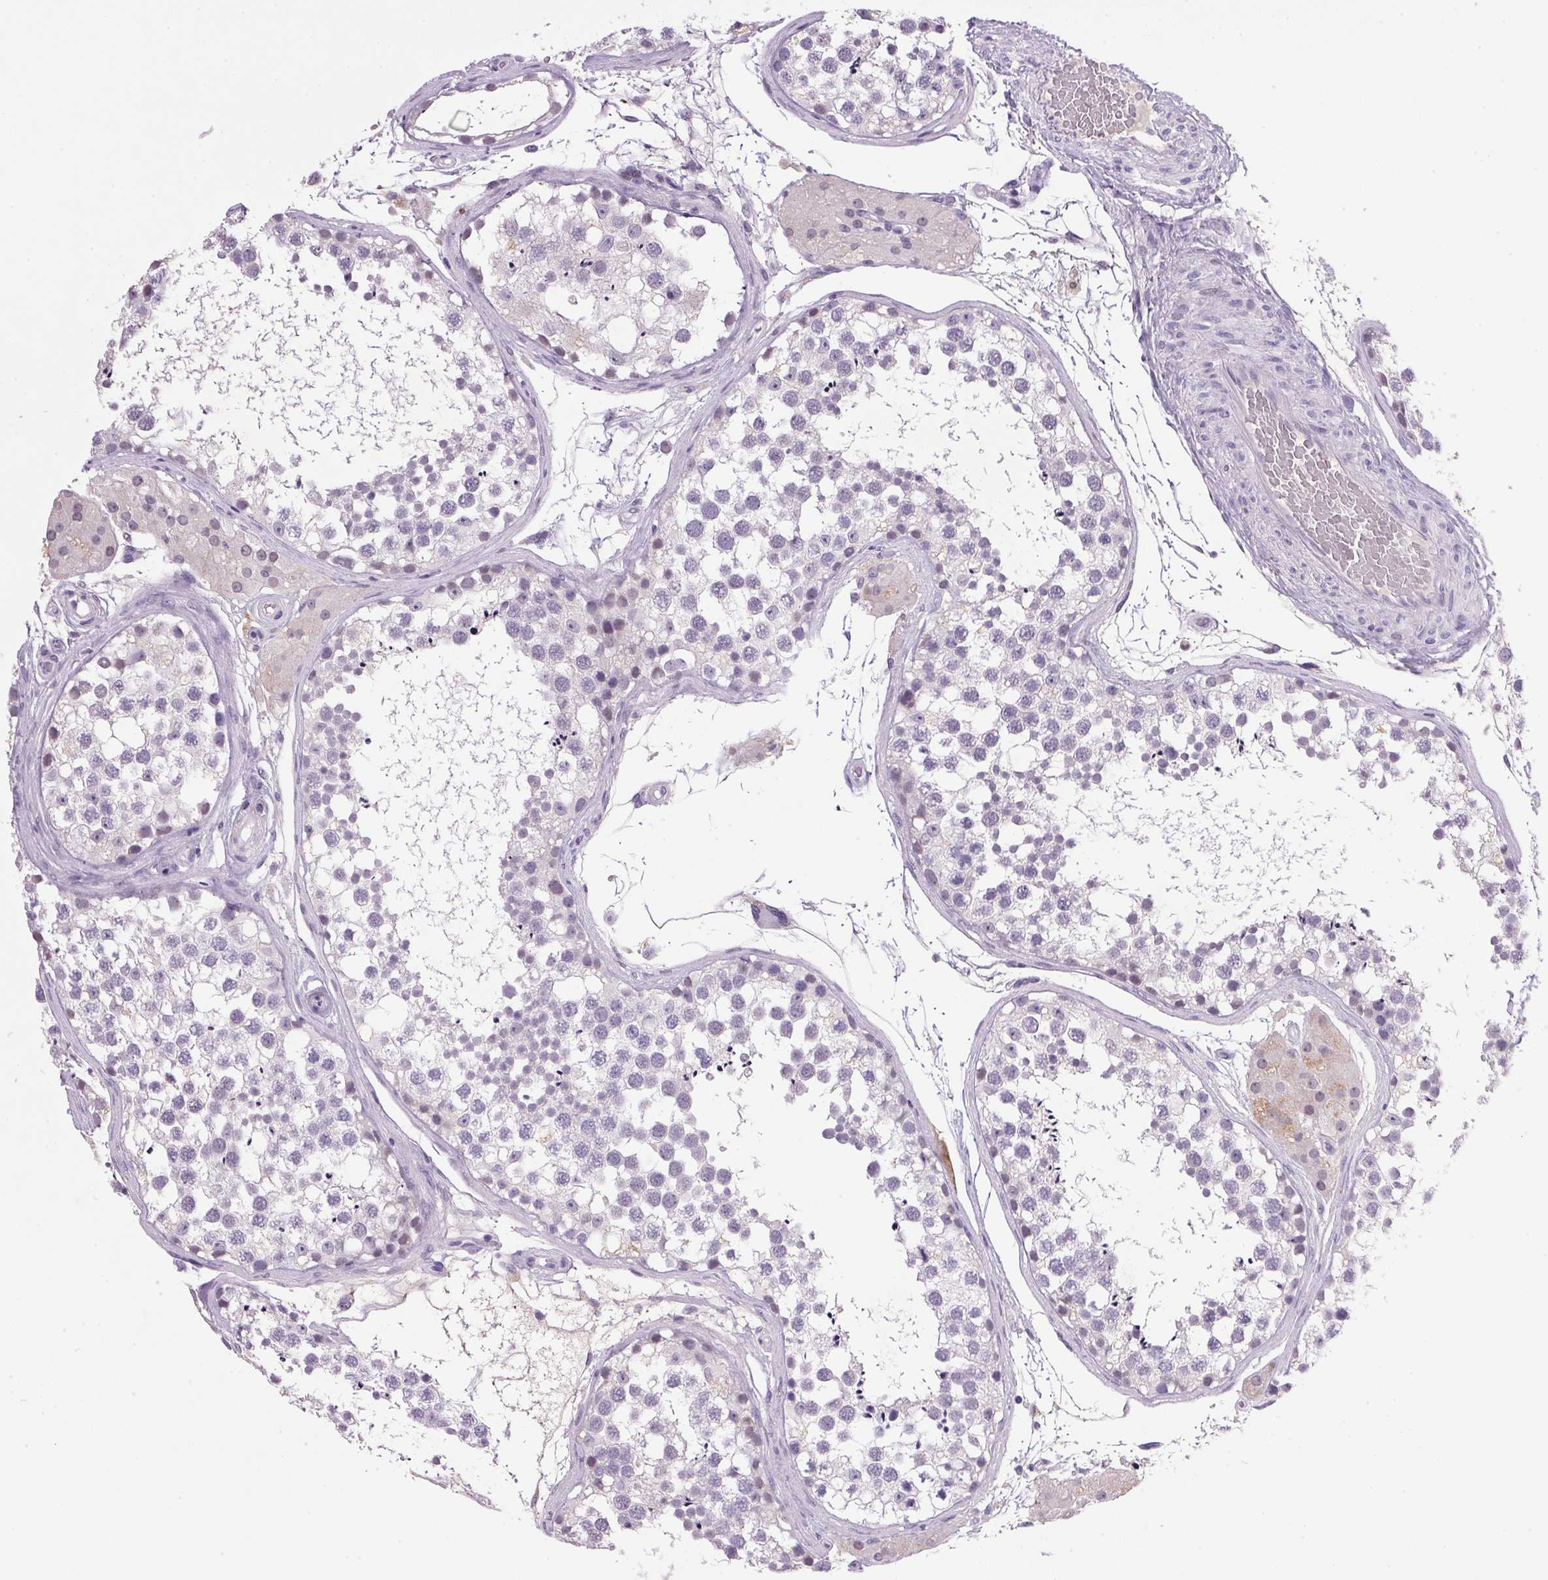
{"staining": {"intensity": "negative", "quantity": "none", "location": "none"}, "tissue": "testis", "cell_type": "Cells in seminiferous ducts", "image_type": "normal", "snomed": [{"axis": "morphology", "description": "Normal tissue, NOS"}, {"axis": "morphology", "description": "Seminoma, NOS"}, {"axis": "topography", "description": "Testis"}], "caption": "This is an immunohistochemistry micrograph of benign human testis. There is no positivity in cells in seminiferous ducts.", "gene": "TRDN", "patient": {"sex": "male", "age": 65}}